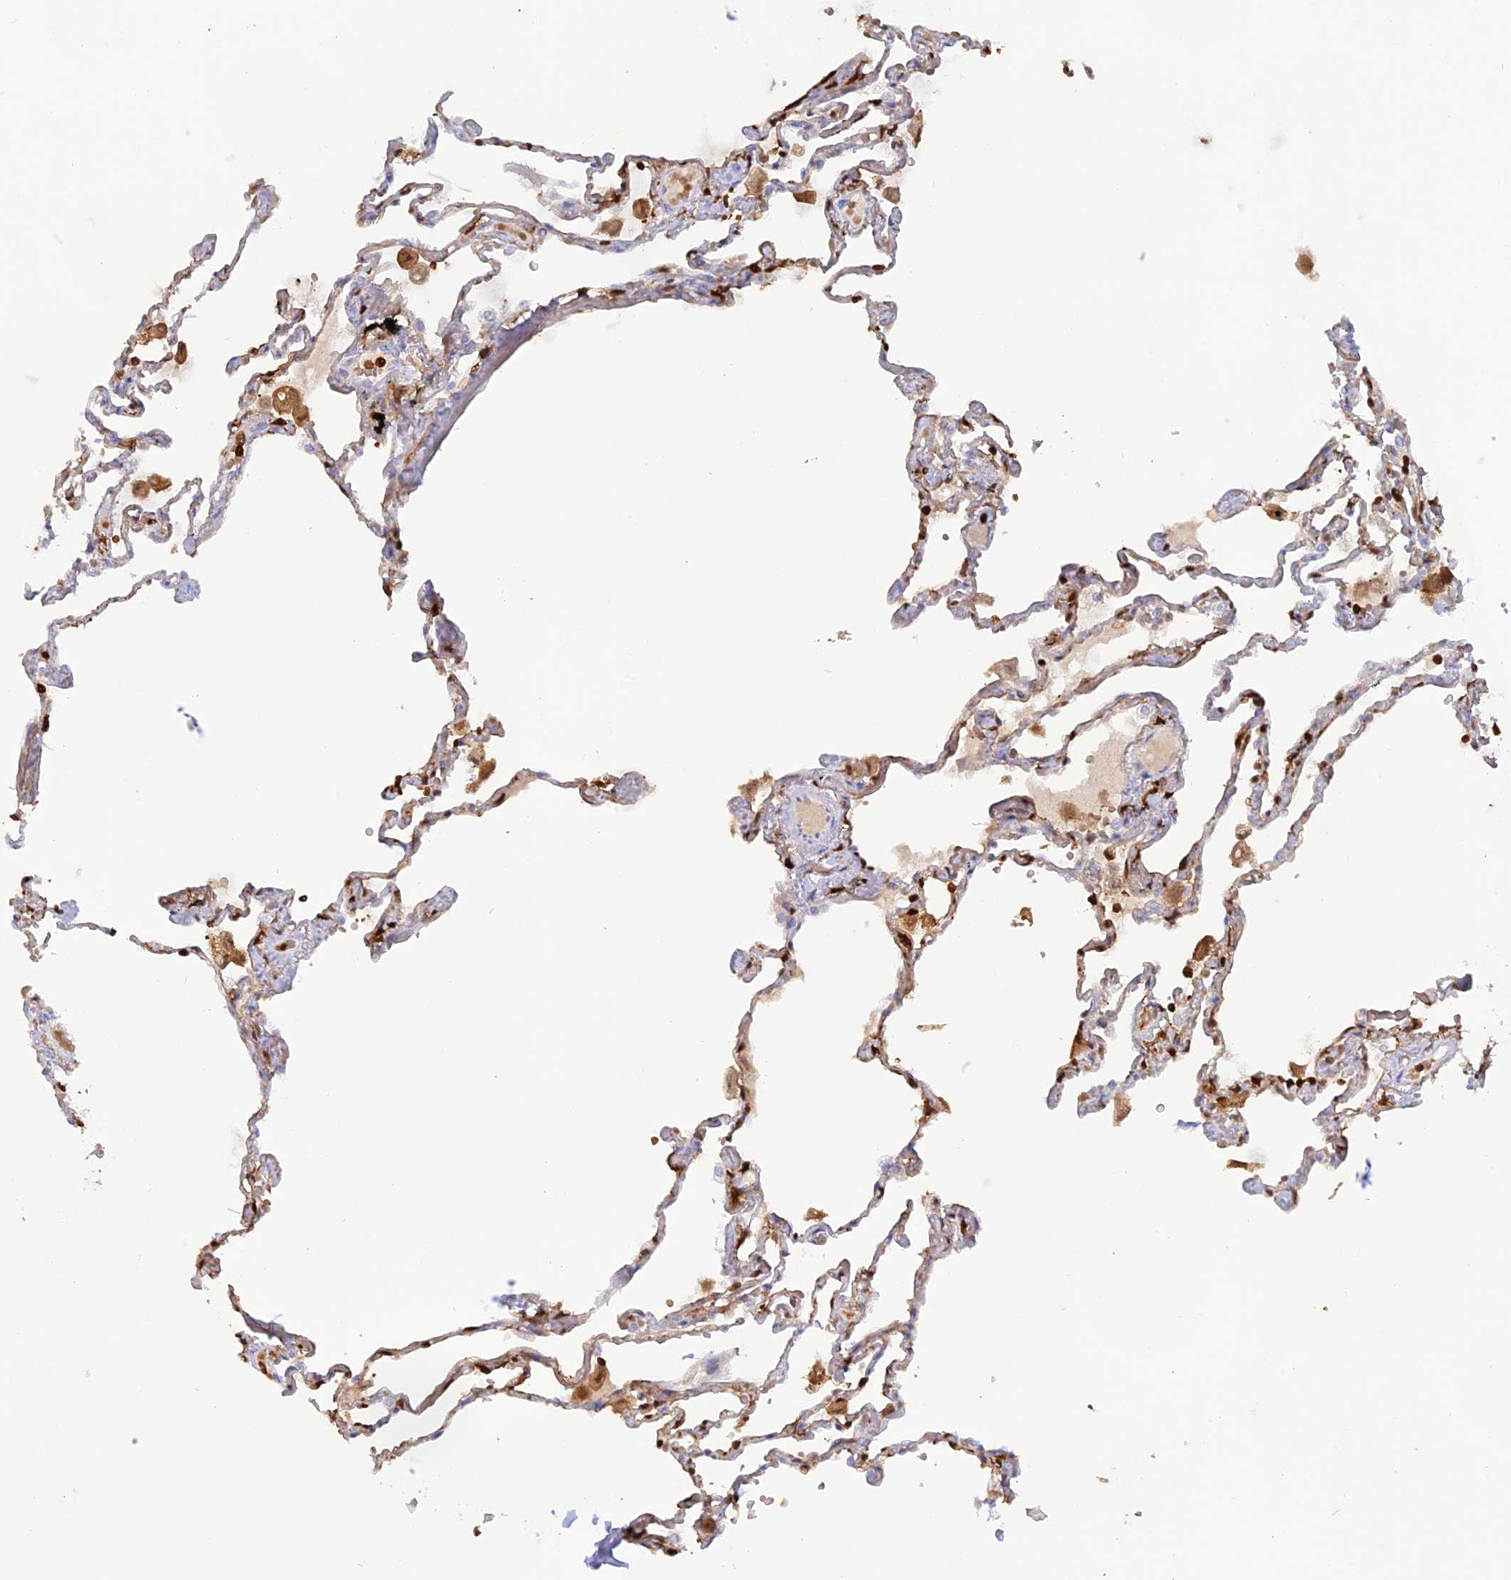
{"staining": {"intensity": "negative", "quantity": "none", "location": "none"}, "tissue": "lung", "cell_type": "Alveolar cells", "image_type": "normal", "snomed": [{"axis": "morphology", "description": "Normal tissue, NOS"}, {"axis": "topography", "description": "Lung"}], "caption": "Lung was stained to show a protein in brown. There is no significant expression in alveolar cells. The staining was performed using DAB to visualize the protein expression in brown, while the nuclei were stained in blue with hematoxylin (Magnification: 20x).", "gene": "PGBD4", "patient": {"sex": "female", "age": 67}}